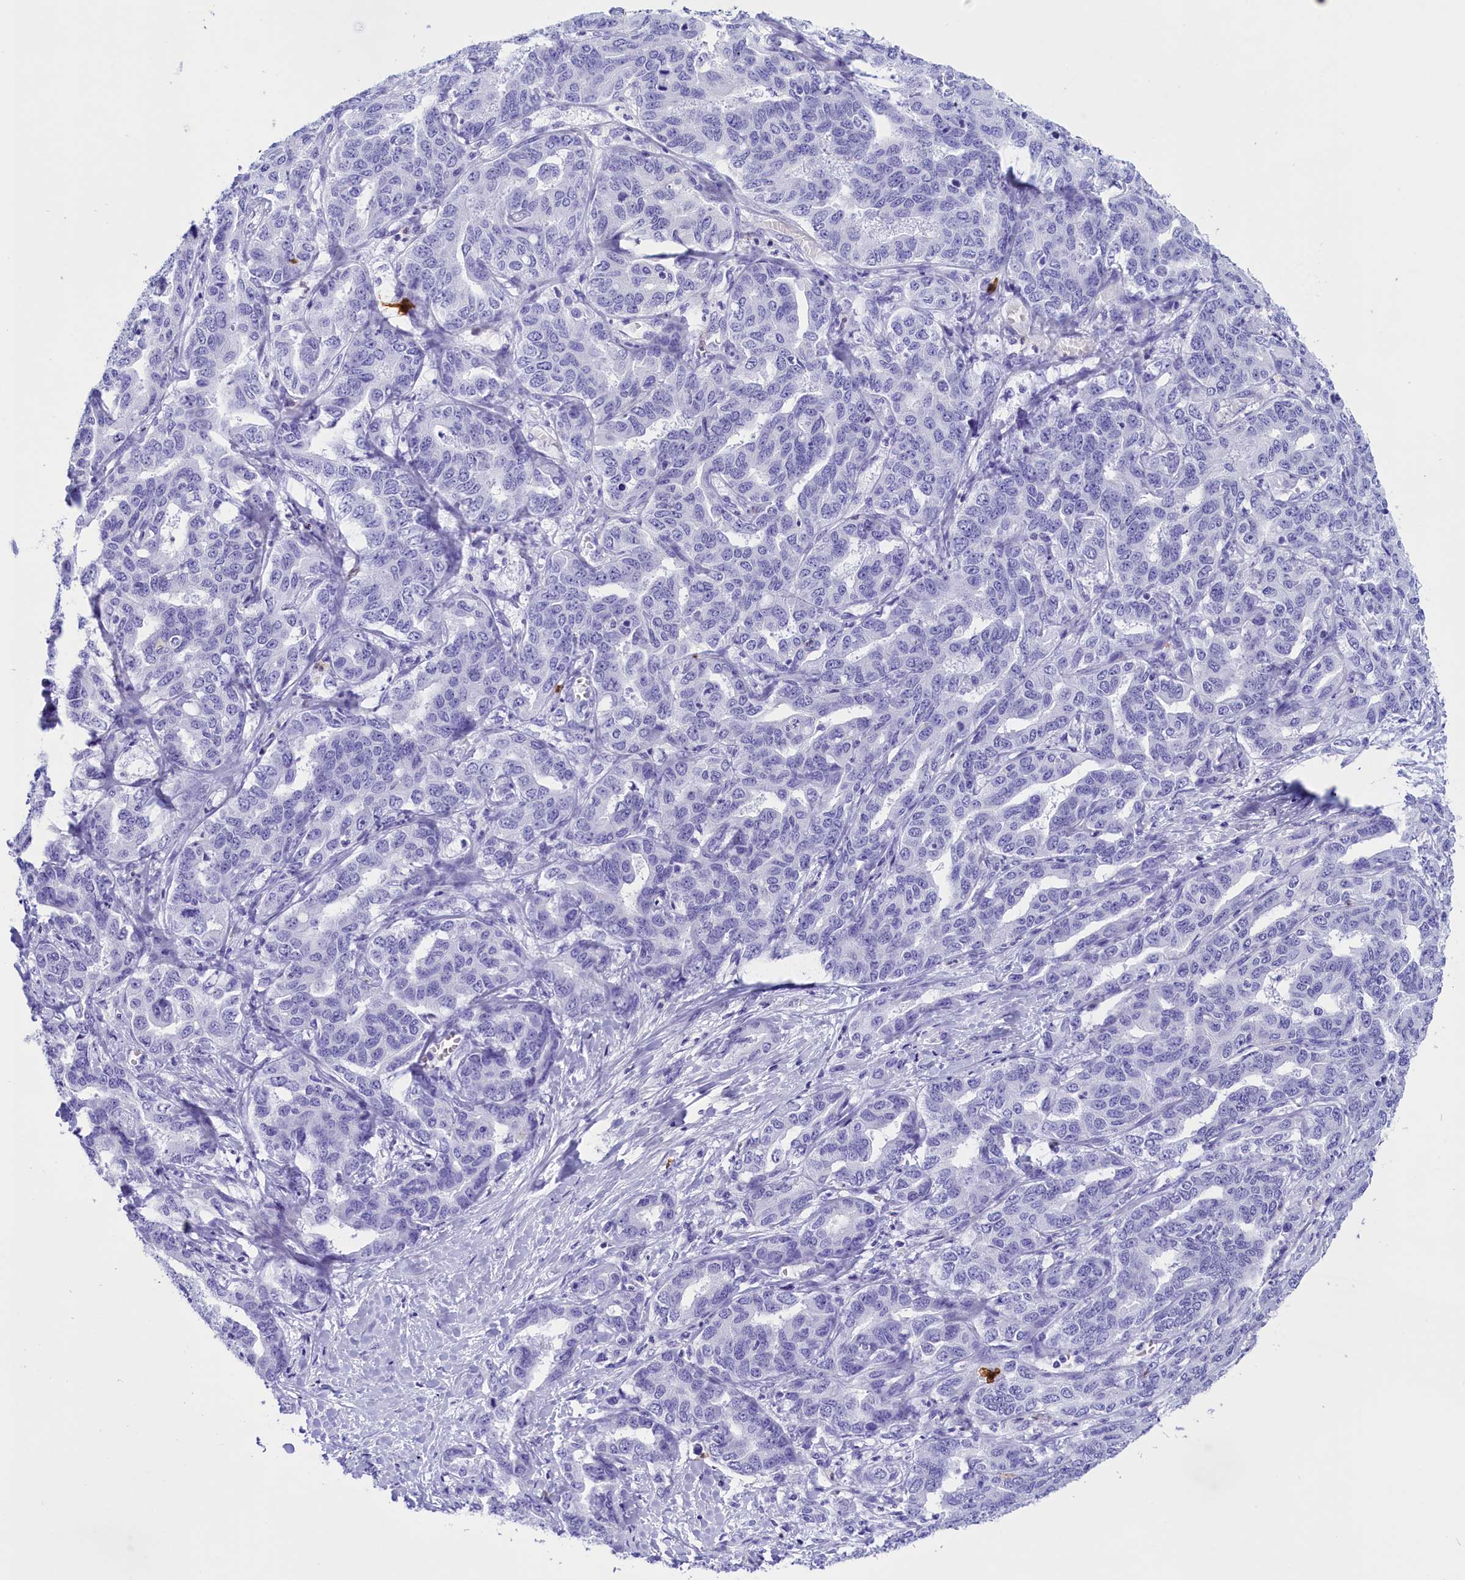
{"staining": {"intensity": "negative", "quantity": "none", "location": "none"}, "tissue": "liver cancer", "cell_type": "Tumor cells", "image_type": "cancer", "snomed": [{"axis": "morphology", "description": "Cholangiocarcinoma"}, {"axis": "topography", "description": "Liver"}], "caption": "This is an IHC photomicrograph of cholangiocarcinoma (liver). There is no staining in tumor cells.", "gene": "CLC", "patient": {"sex": "male", "age": 59}}